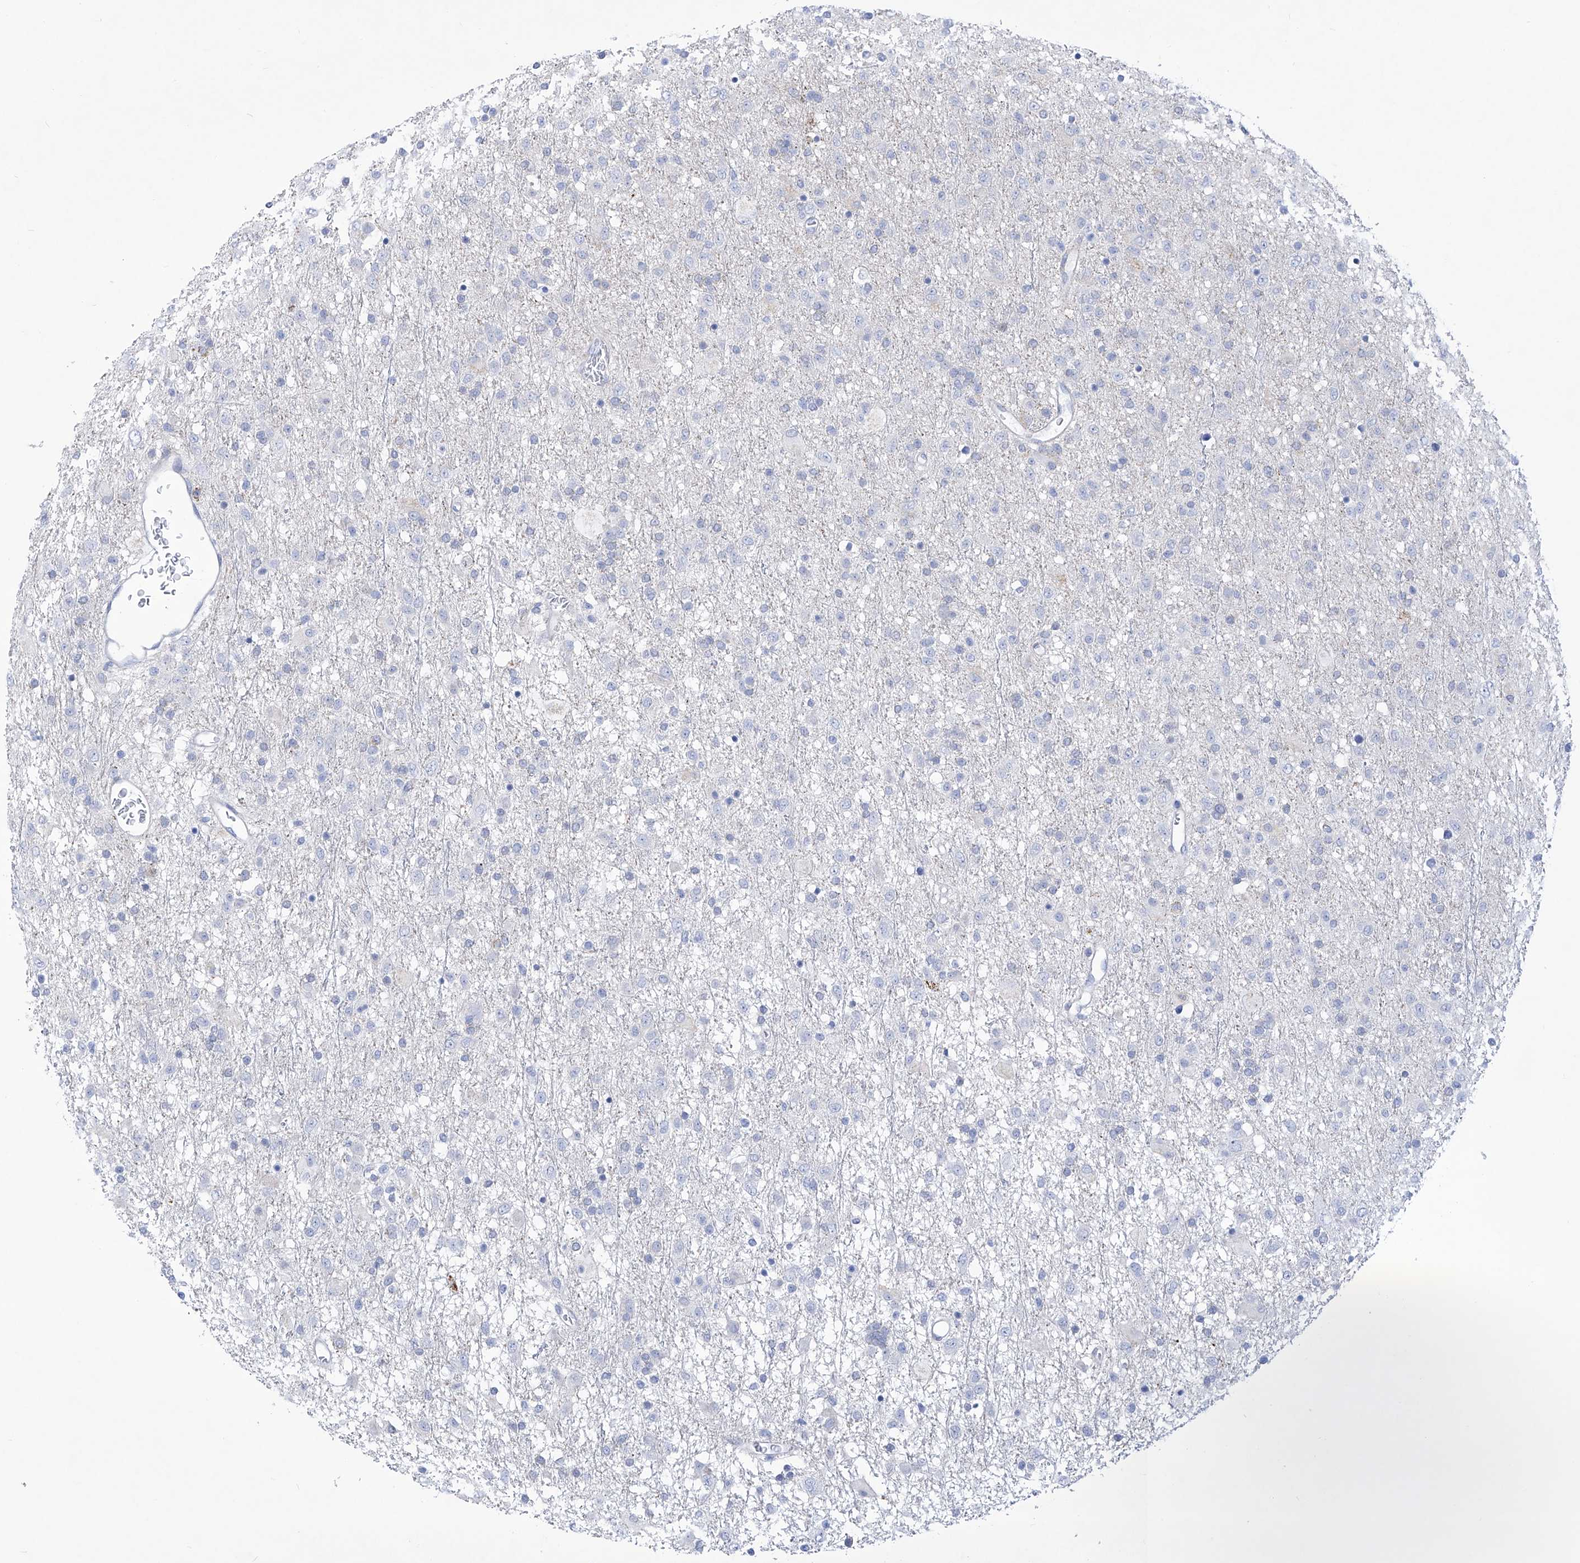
{"staining": {"intensity": "negative", "quantity": "none", "location": "none"}, "tissue": "glioma", "cell_type": "Tumor cells", "image_type": "cancer", "snomed": [{"axis": "morphology", "description": "Glioma, malignant, Low grade"}, {"axis": "topography", "description": "Brain"}], "caption": "Protein analysis of malignant low-grade glioma reveals no significant staining in tumor cells.", "gene": "C1orf87", "patient": {"sex": "male", "age": 65}}